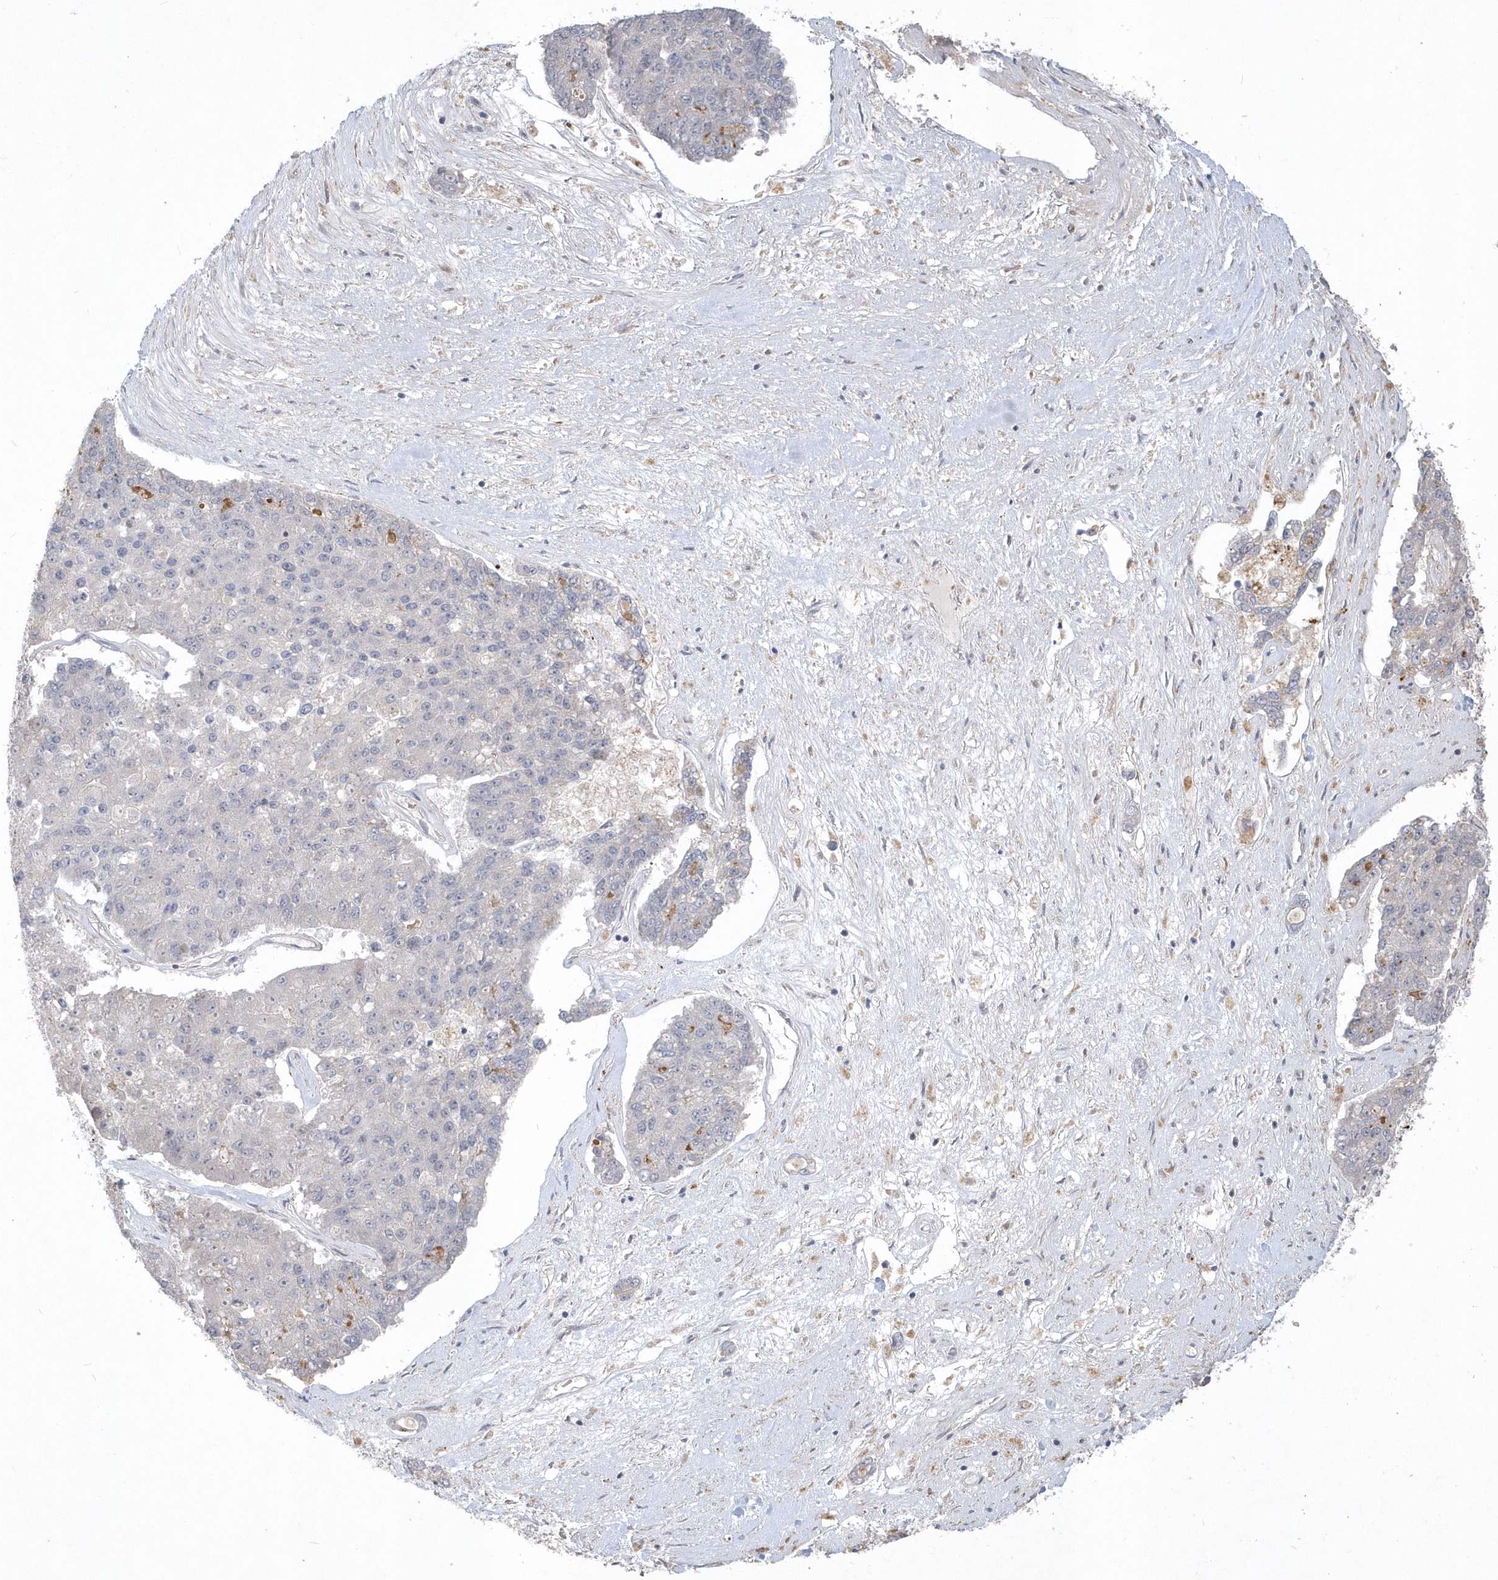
{"staining": {"intensity": "negative", "quantity": "none", "location": "none"}, "tissue": "pancreatic cancer", "cell_type": "Tumor cells", "image_type": "cancer", "snomed": [{"axis": "morphology", "description": "Adenocarcinoma, NOS"}, {"axis": "topography", "description": "Pancreas"}], "caption": "Histopathology image shows no significant protein positivity in tumor cells of adenocarcinoma (pancreatic).", "gene": "TSPEAR", "patient": {"sex": "male", "age": 50}}